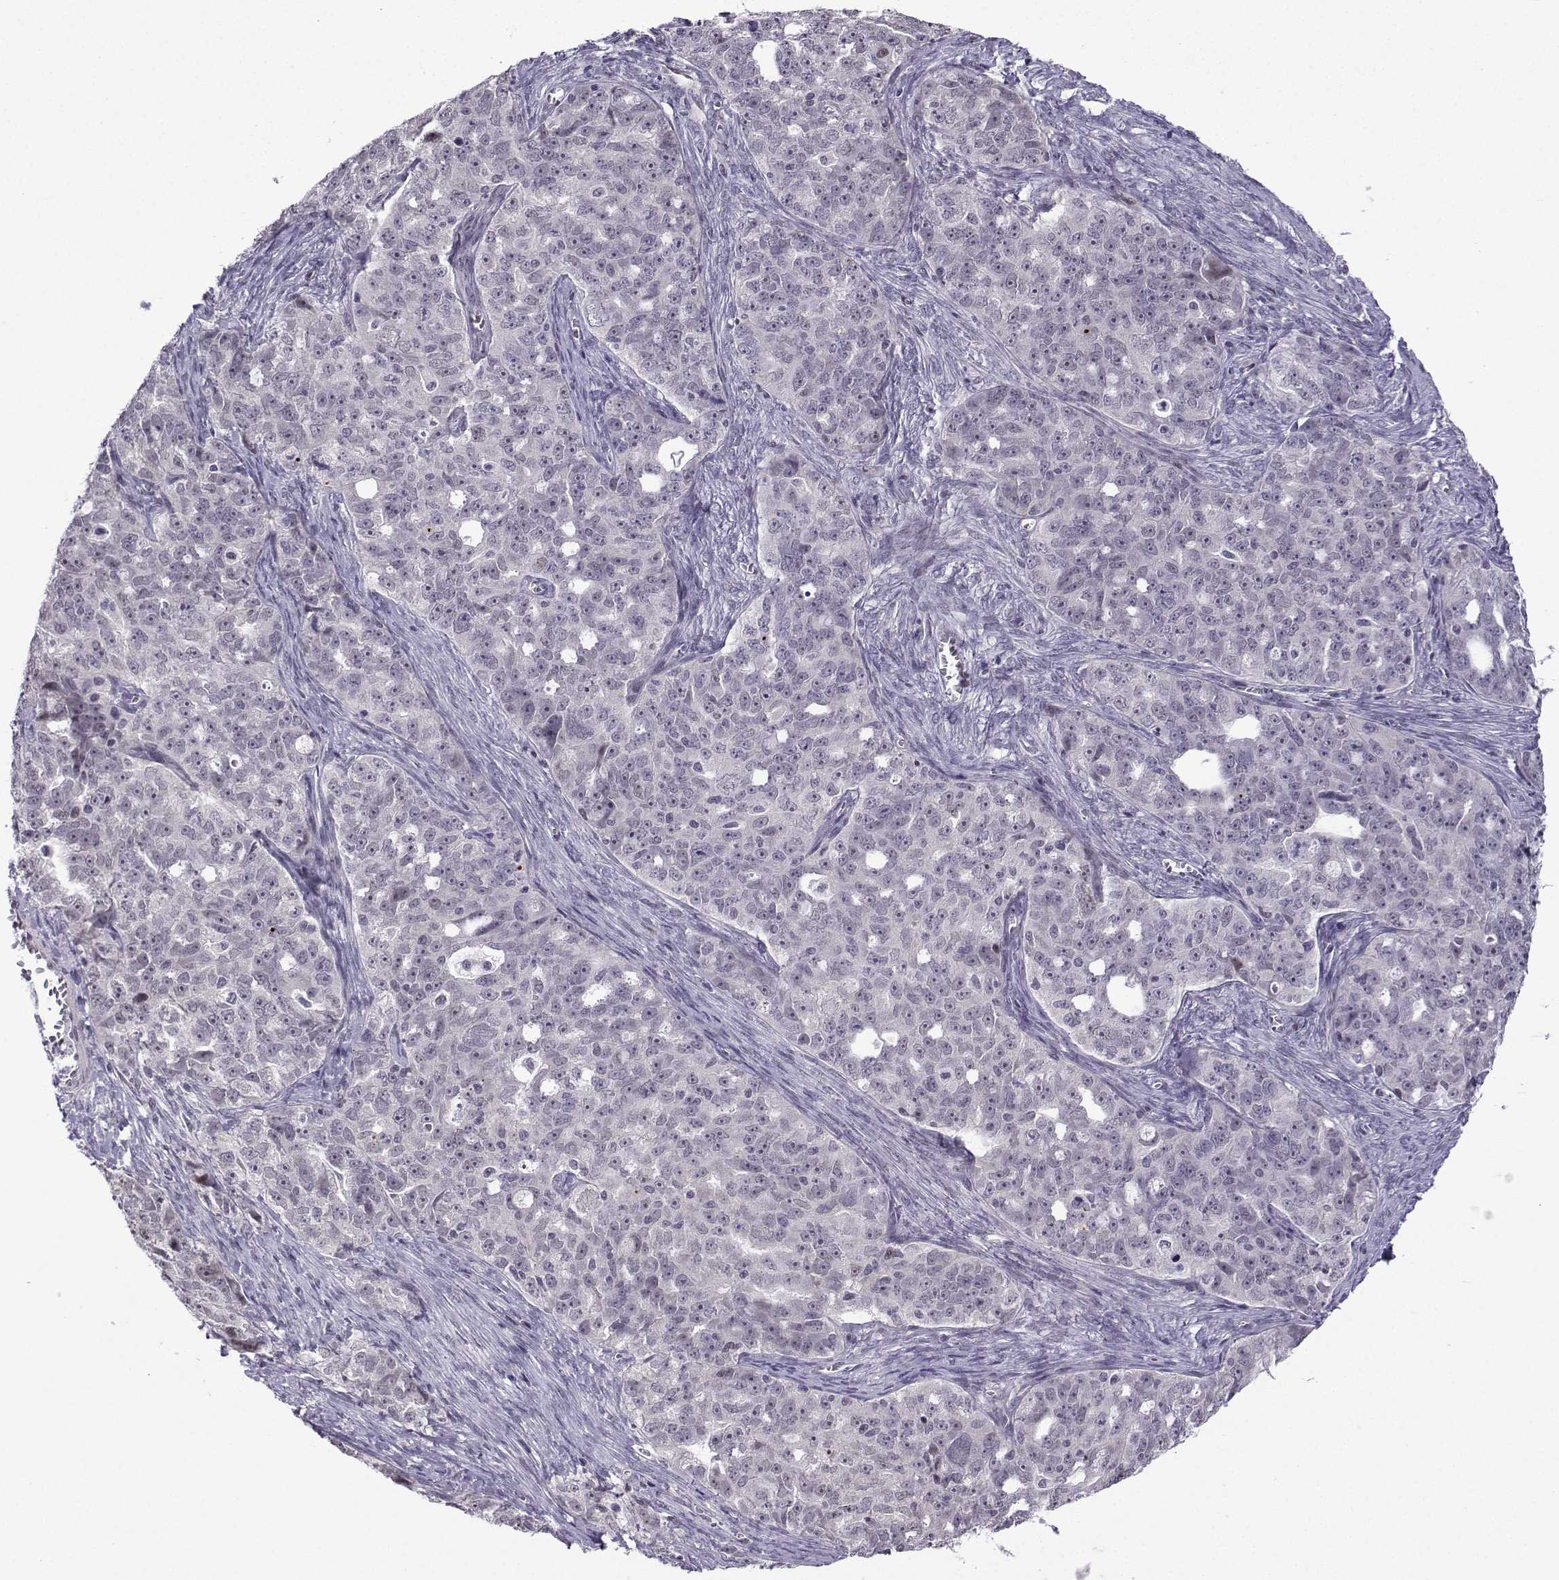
{"staining": {"intensity": "negative", "quantity": "none", "location": "none"}, "tissue": "ovarian cancer", "cell_type": "Tumor cells", "image_type": "cancer", "snomed": [{"axis": "morphology", "description": "Cystadenocarcinoma, serous, NOS"}, {"axis": "topography", "description": "Ovary"}], "caption": "Image shows no significant protein staining in tumor cells of ovarian cancer (serous cystadenocarcinoma).", "gene": "FGF3", "patient": {"sex": "female", "age": 51}}